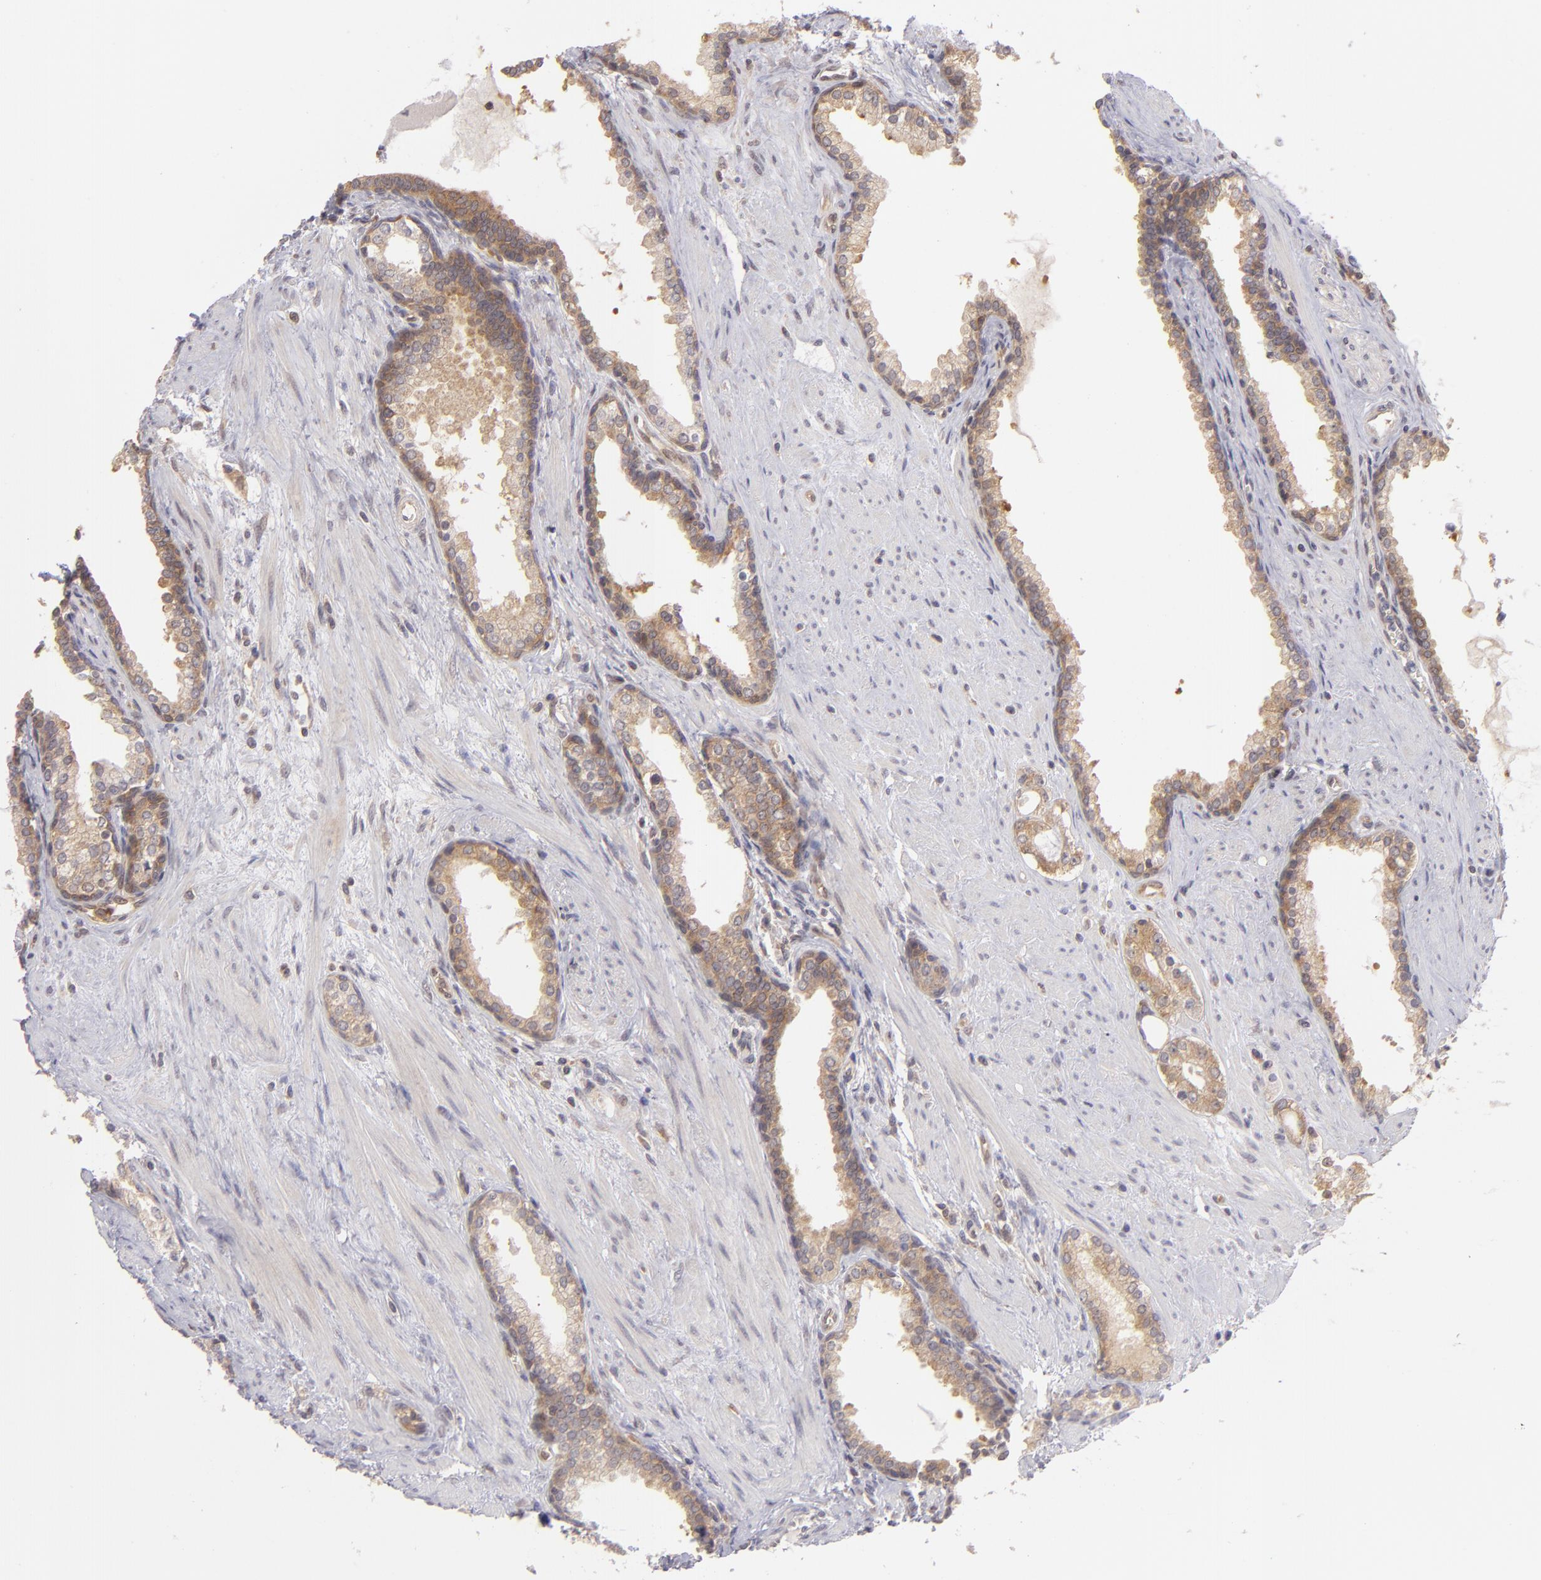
{"staining": {"intensity": "strong", "quantity": ">75%", "location": "cytoplasmic/membranous"}, "tissue": "prostate cancer", "cell_type": "Tumor cells", "image_type": "cancer", "snomed": [{"axis": "morphology", "description": "Adenocarcinoma, Medium grade"}, {"axis": "topography", "description": "Prostate"}], "caption": "An image of human prostate cancer (medium-grade adenocarcinoma) stained for a protein displays strong cytoplasmic/membranous brown staining in tumor cells.", "gene": "PTPN13", "patient": {"sex": "male", "age": 73}}